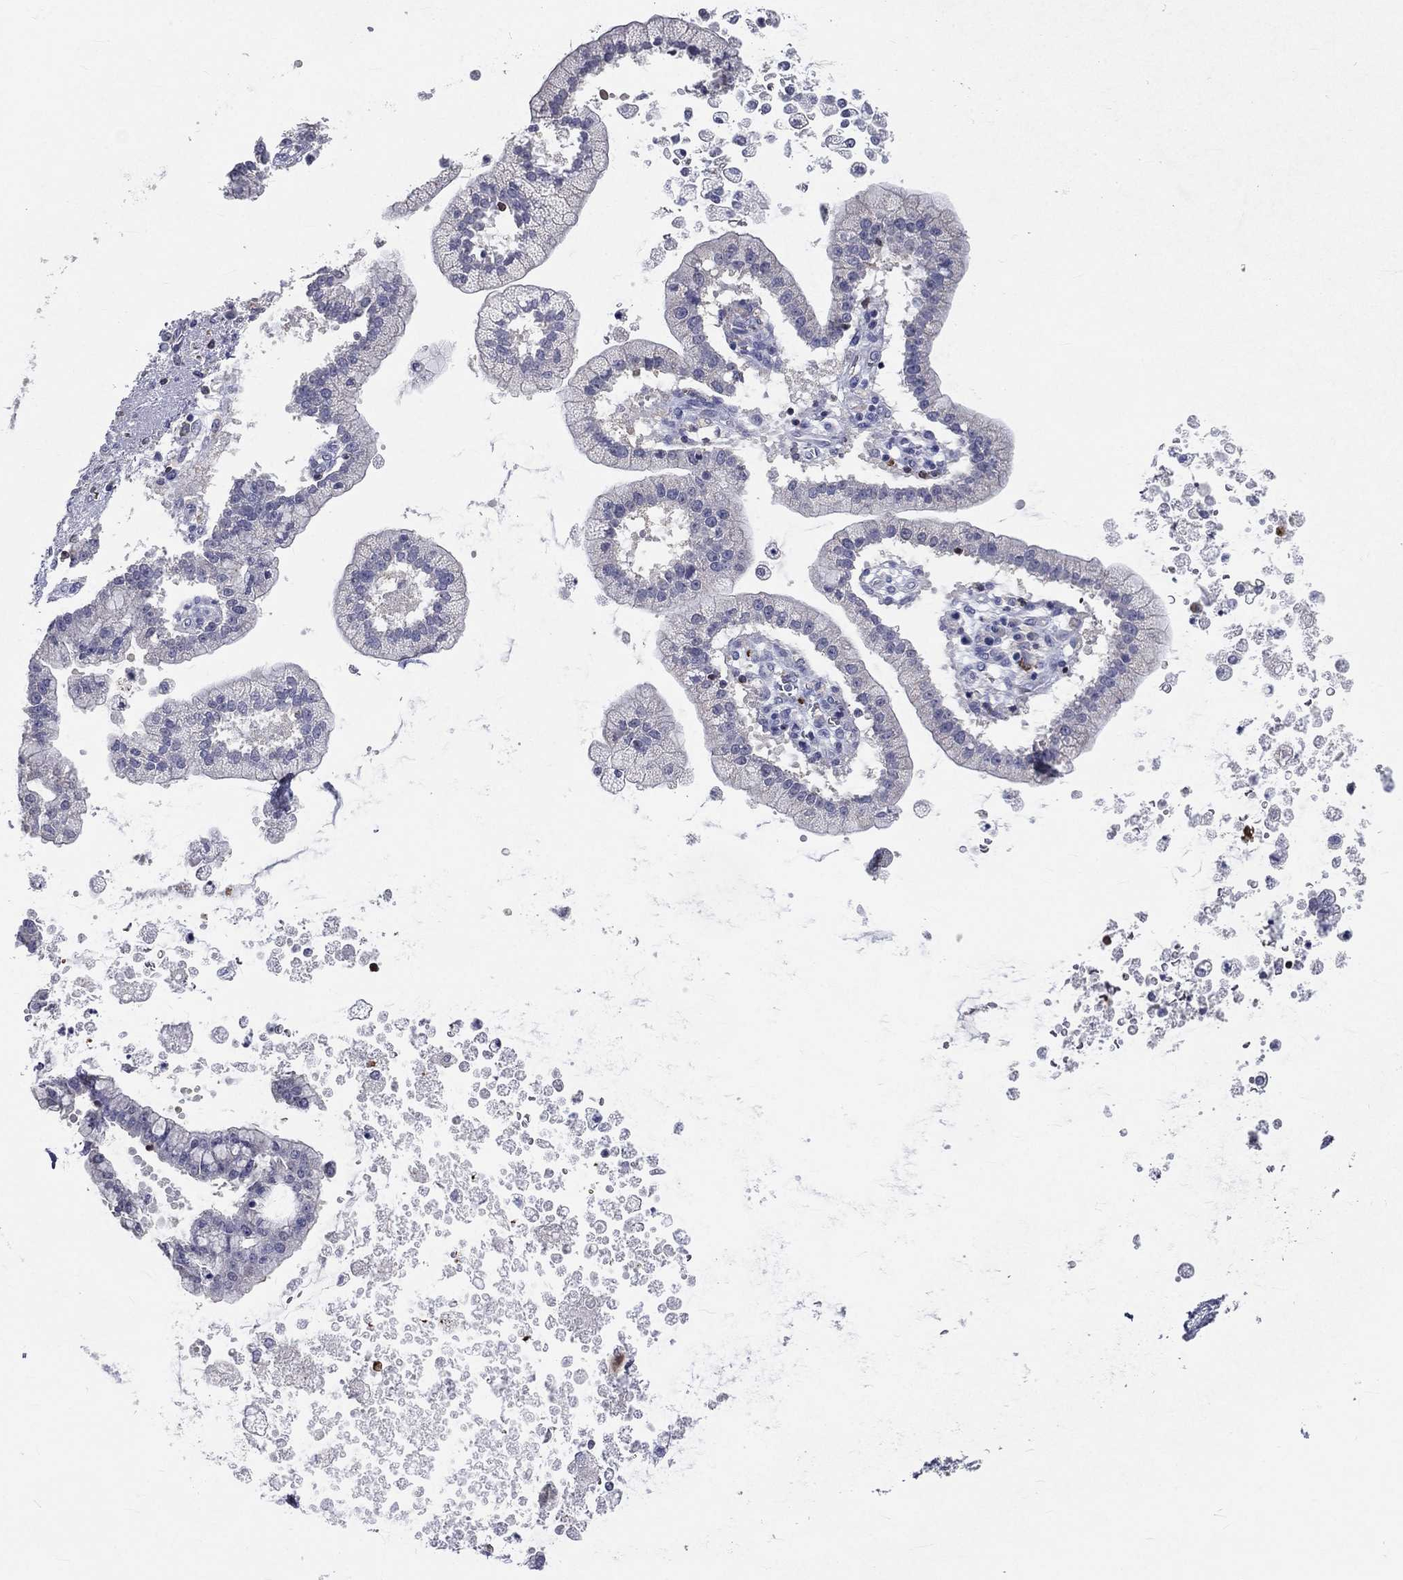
{"staining": {"intensity": "negative", "quantity": "none", "location": "none"}, "tissue": "liver cancer", "cell_type": "Tumor cells", "image_type": "cancer", "snomed": [{"axis": "morphology", "description": "Cholangiocarcinoma"}, {"axis": "topography", "description": "Liver"}], "caption": "Tumor cells show no significant protein expression in liver cancer.", "gene": "CTSW", "patient": {"sex": "male", "age": 50}}